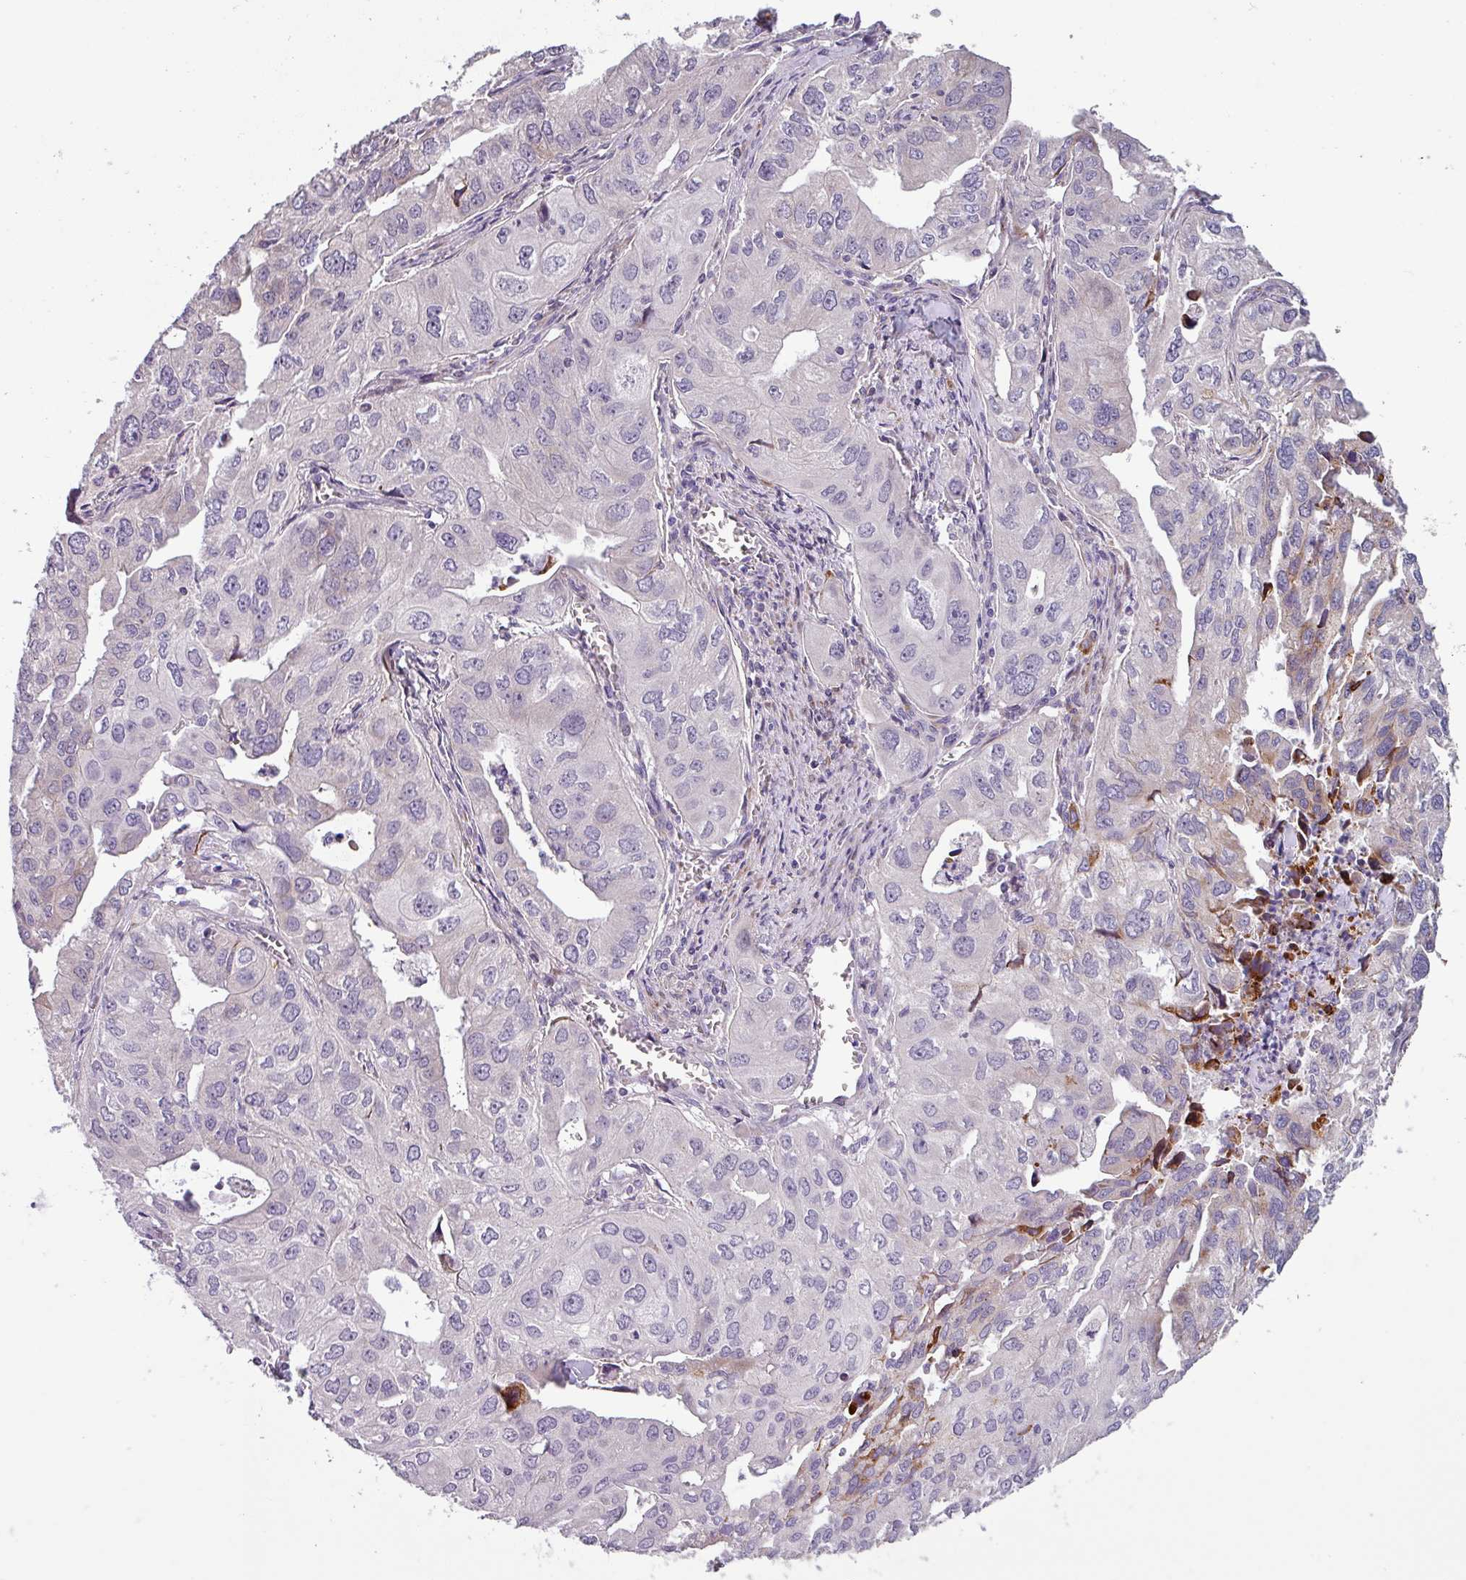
{"staining": {"intensity": "negative", "quantity": "none", "location": "none"}, "tissue": "lung cancer", "cell_type": "Tumor cells", "image_type": "cancer", "snomed": [{"axis": "morphology", "description": "Adenocarcinoma, NOS"}, {"axis": "topography", "description": "Lung"}], "caption": "This is an immunohistochemistry (IHC) photomicrograph of human adenocarcinoma (lung). There is no expression in tumor cells.", "gene": "KLHL3", "patient": {"sex": "male", "age": 48}}